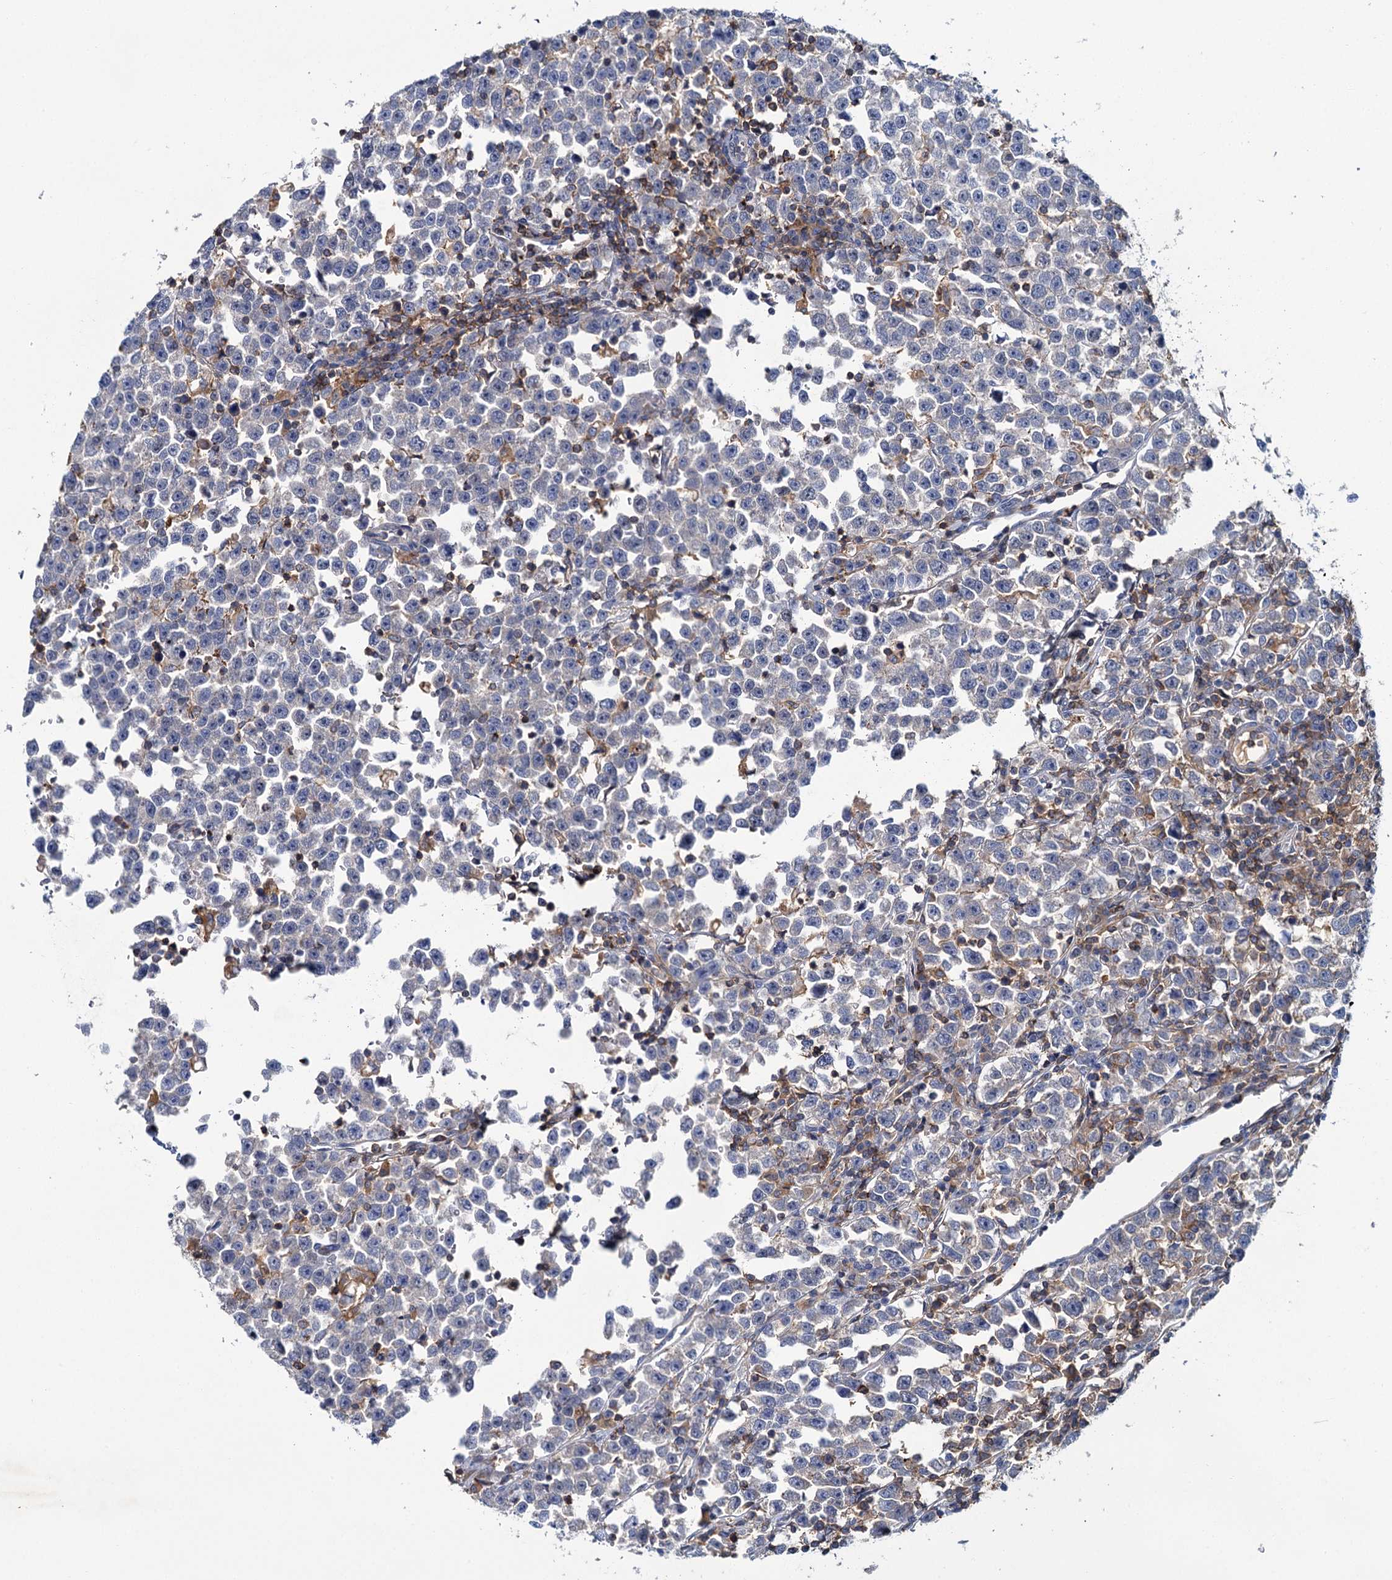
{"staining": {"intensity": "negative", "quantity": "none", "location": "none"}, "tissue": "testis cancer", "cell_type": "Tumor cells", "image_type": "cancer", "snomed": [{"axis": "morphology", "description": "Normal tissue, NOS"}, {"axis": "morphology", "description": "Seminoma, NOS"}, {"axis": "topography", "description": "Testis"}], "caption": "Tumor cells are negative for protein expression in human testis seminoma.", "gene": "FGFR2", "patient": {"sex": "male", "age": 43}}